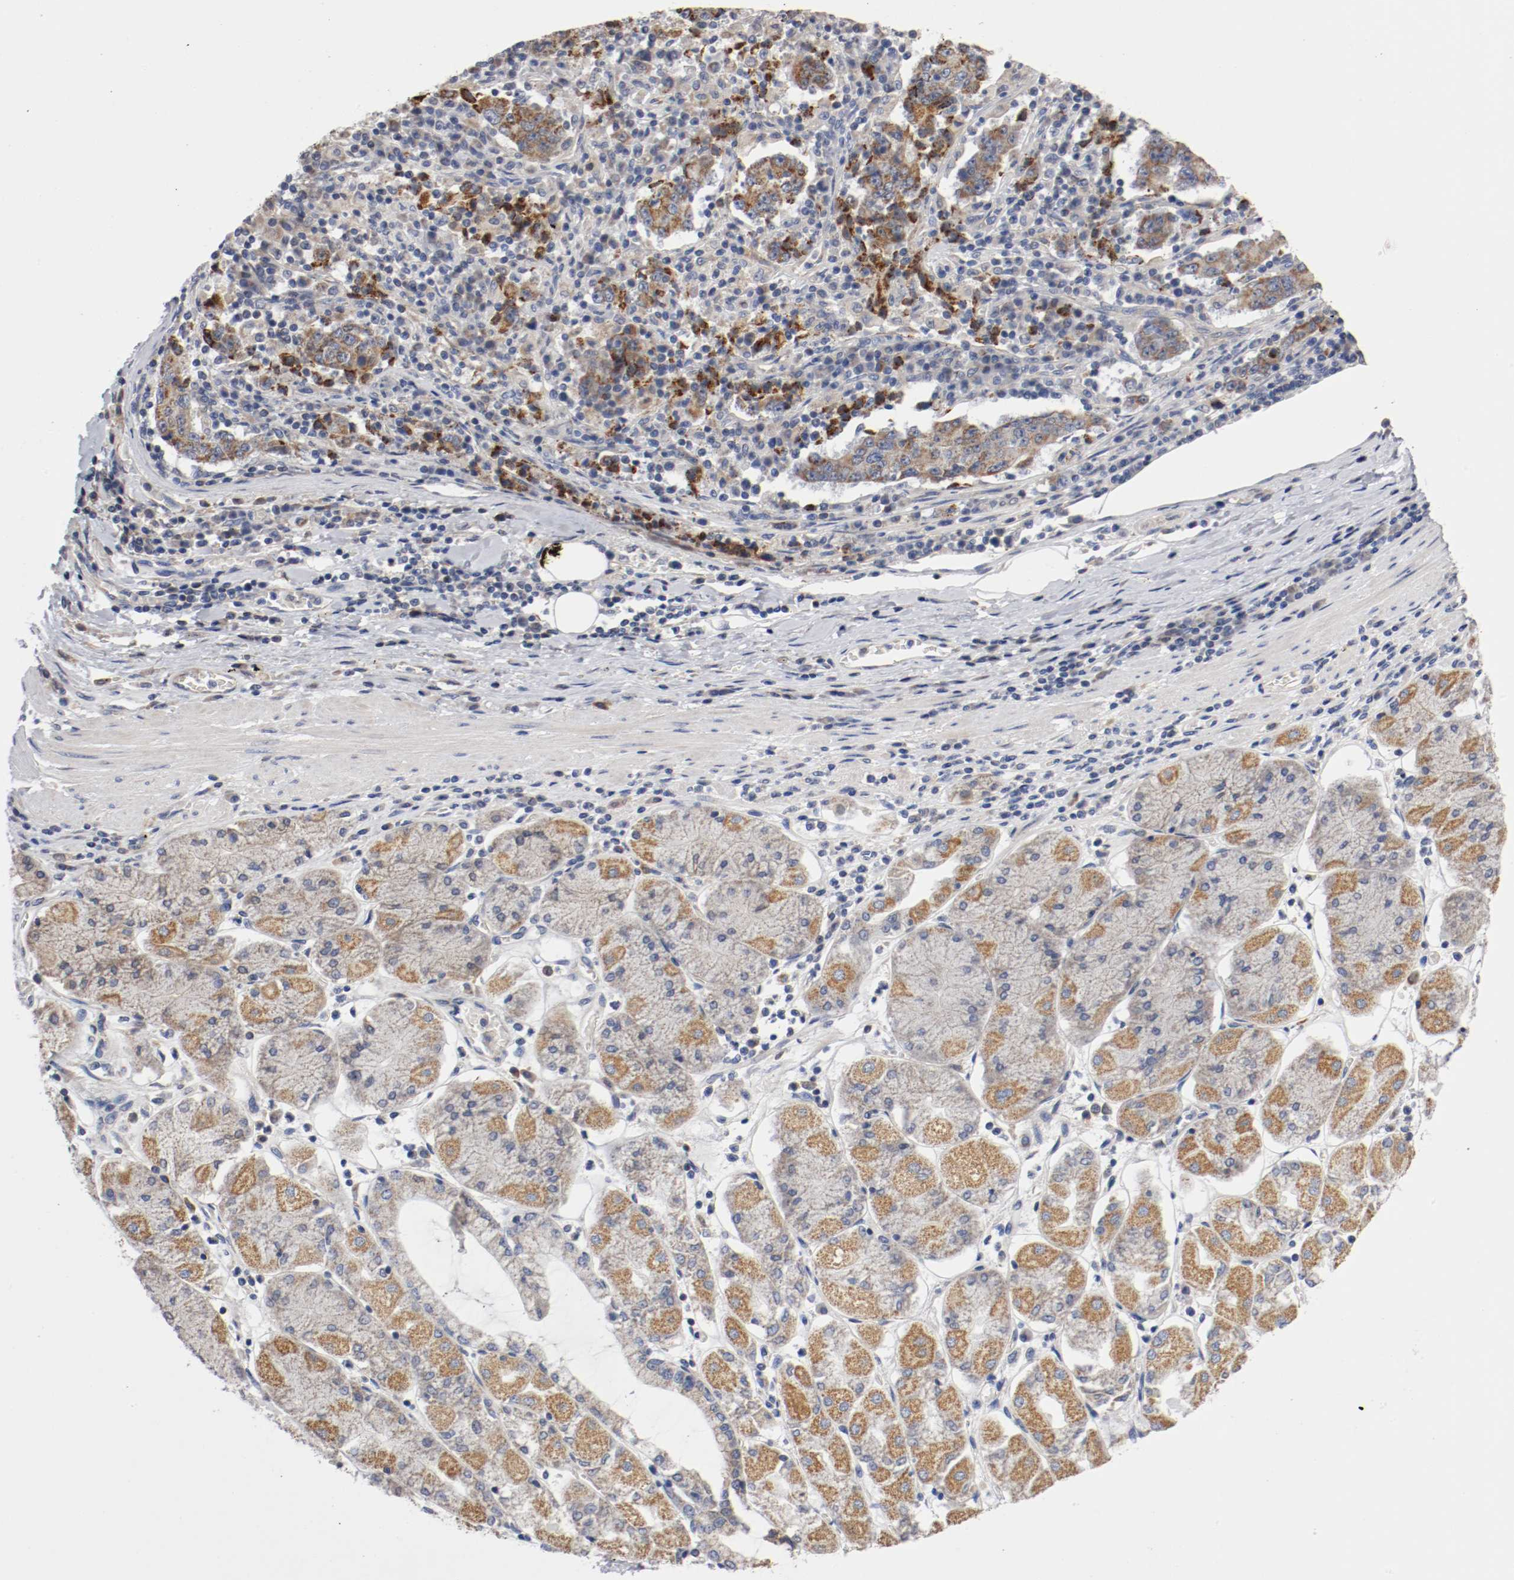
{"staining": {"intensity": "moderate", "quantity": ">75%", "location": "cytoplasmic/membranous"}, "tissue": "stomach cancer", "cell_type": "Tumor cells", "image_type": "cancer", "snomed": [{"axis": "morphology", "description": "Normal tissue, NOS"}, {"axis": "morphology", "description": "Adenocarcinoma, NOS"}, {"axis": "topography", "description": "Stomach, upper"}, {"axis": "topography", "description": "Stomach"}], "caption": "Immunohistochemical staining of human stomach cancer (adenocarcinoma) shows moderate cytoplasmic/membranous protein staining in about >75% of tumor cells. (DAB (3,3'-diaminobenzidine) IHC, brown staining for protein, blue staining for nuclei).", "gene": "PCSK6", "patient": {"sex": "male", "age": 59}}